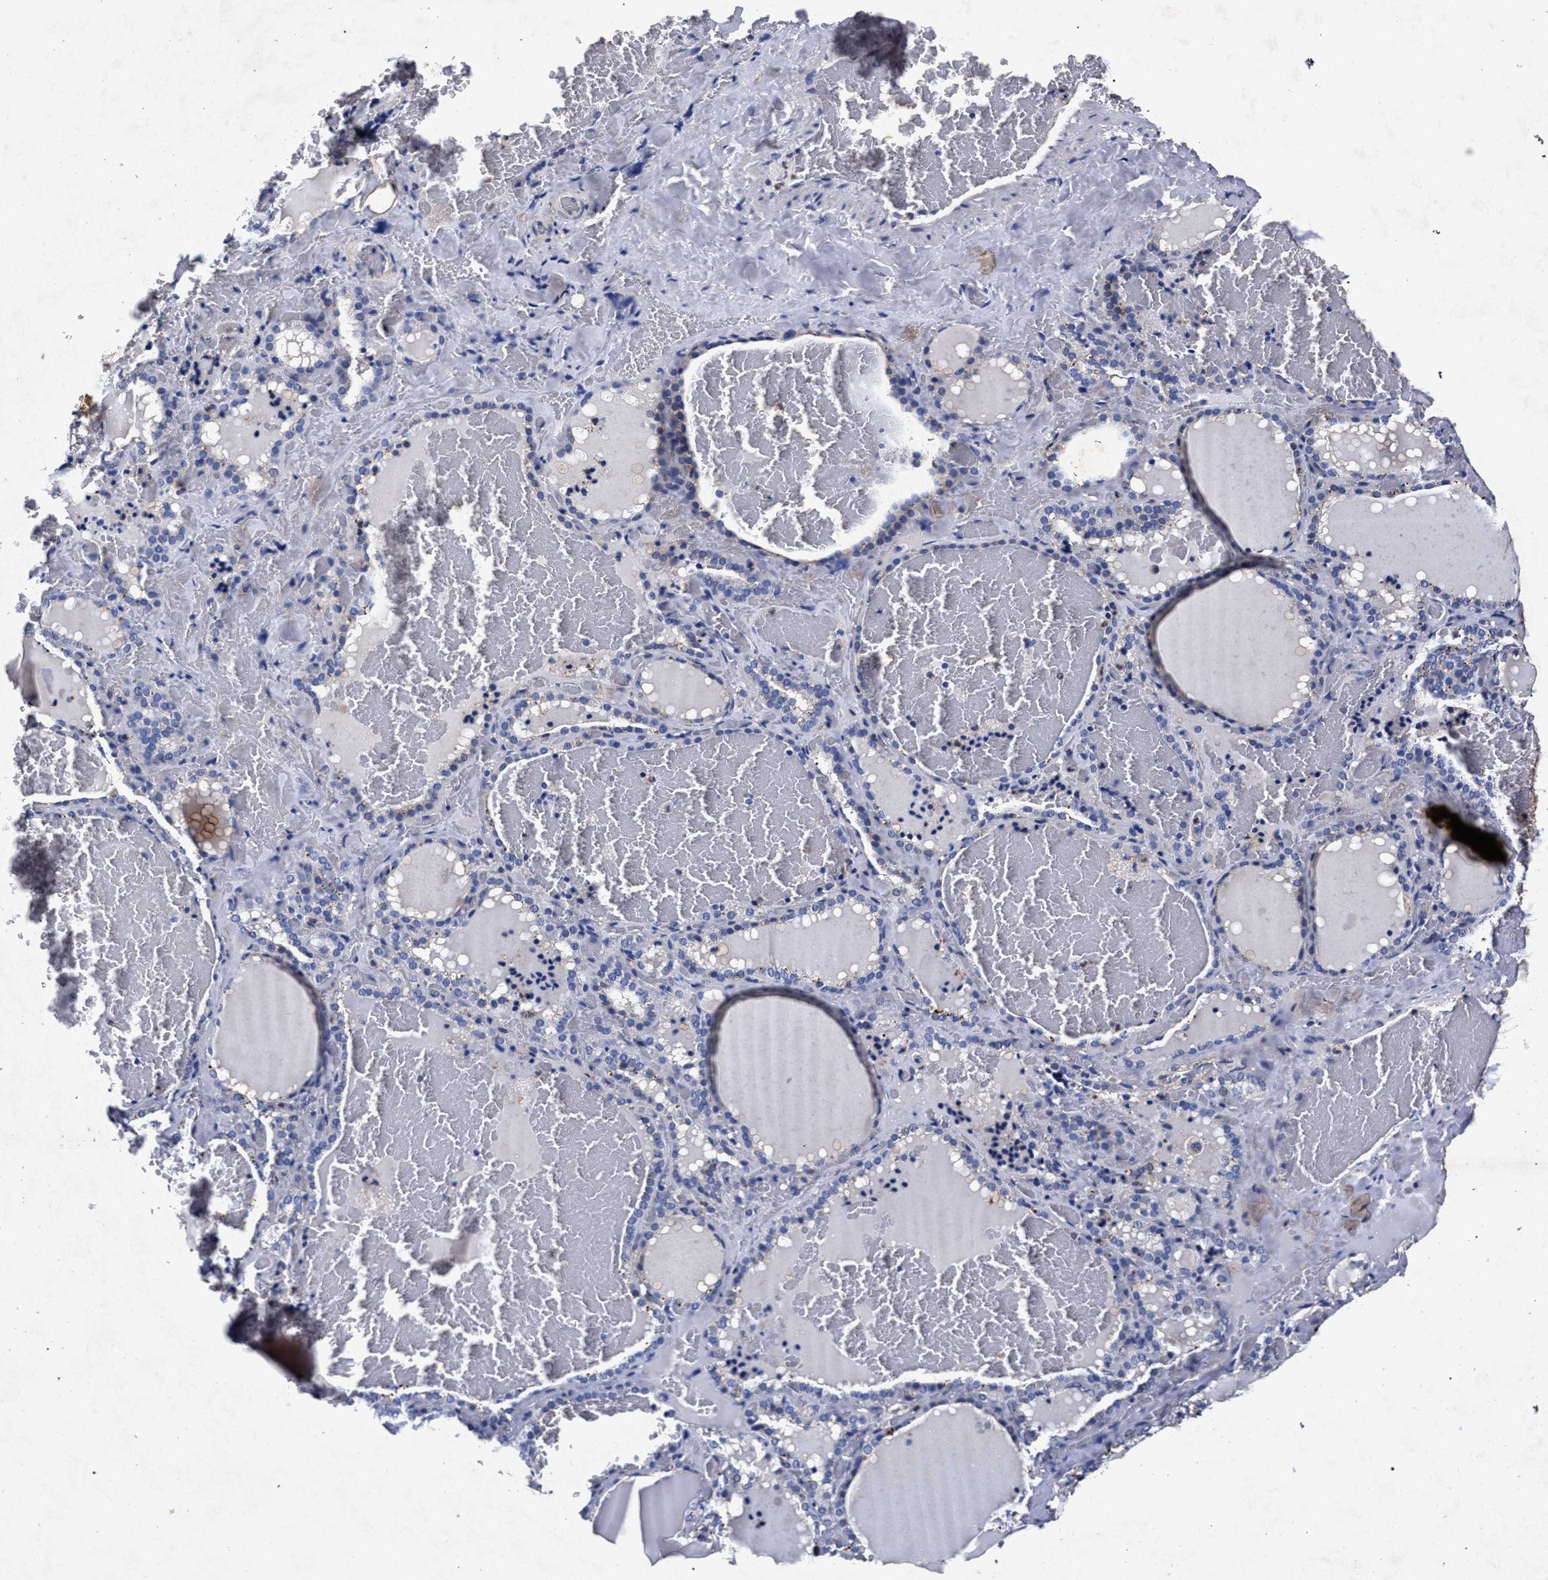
{"staining": {"intensity": "negative", "quantity": "none", "location": "none"}, "tissue": "thyroid gland", "cell_type": "Glandular cells", "image_type": "normal", "snomed": [{"axis": "morphology", "description": "Normal tissue, NOS"}, {"axis": "topography", "description": "Thyroid gland"}], "caption": "An image of human thyroid gland is negative for staining in glandular cells.", "gene": "ATP1A2", "patient": {"sex": "female", "age": 22}}